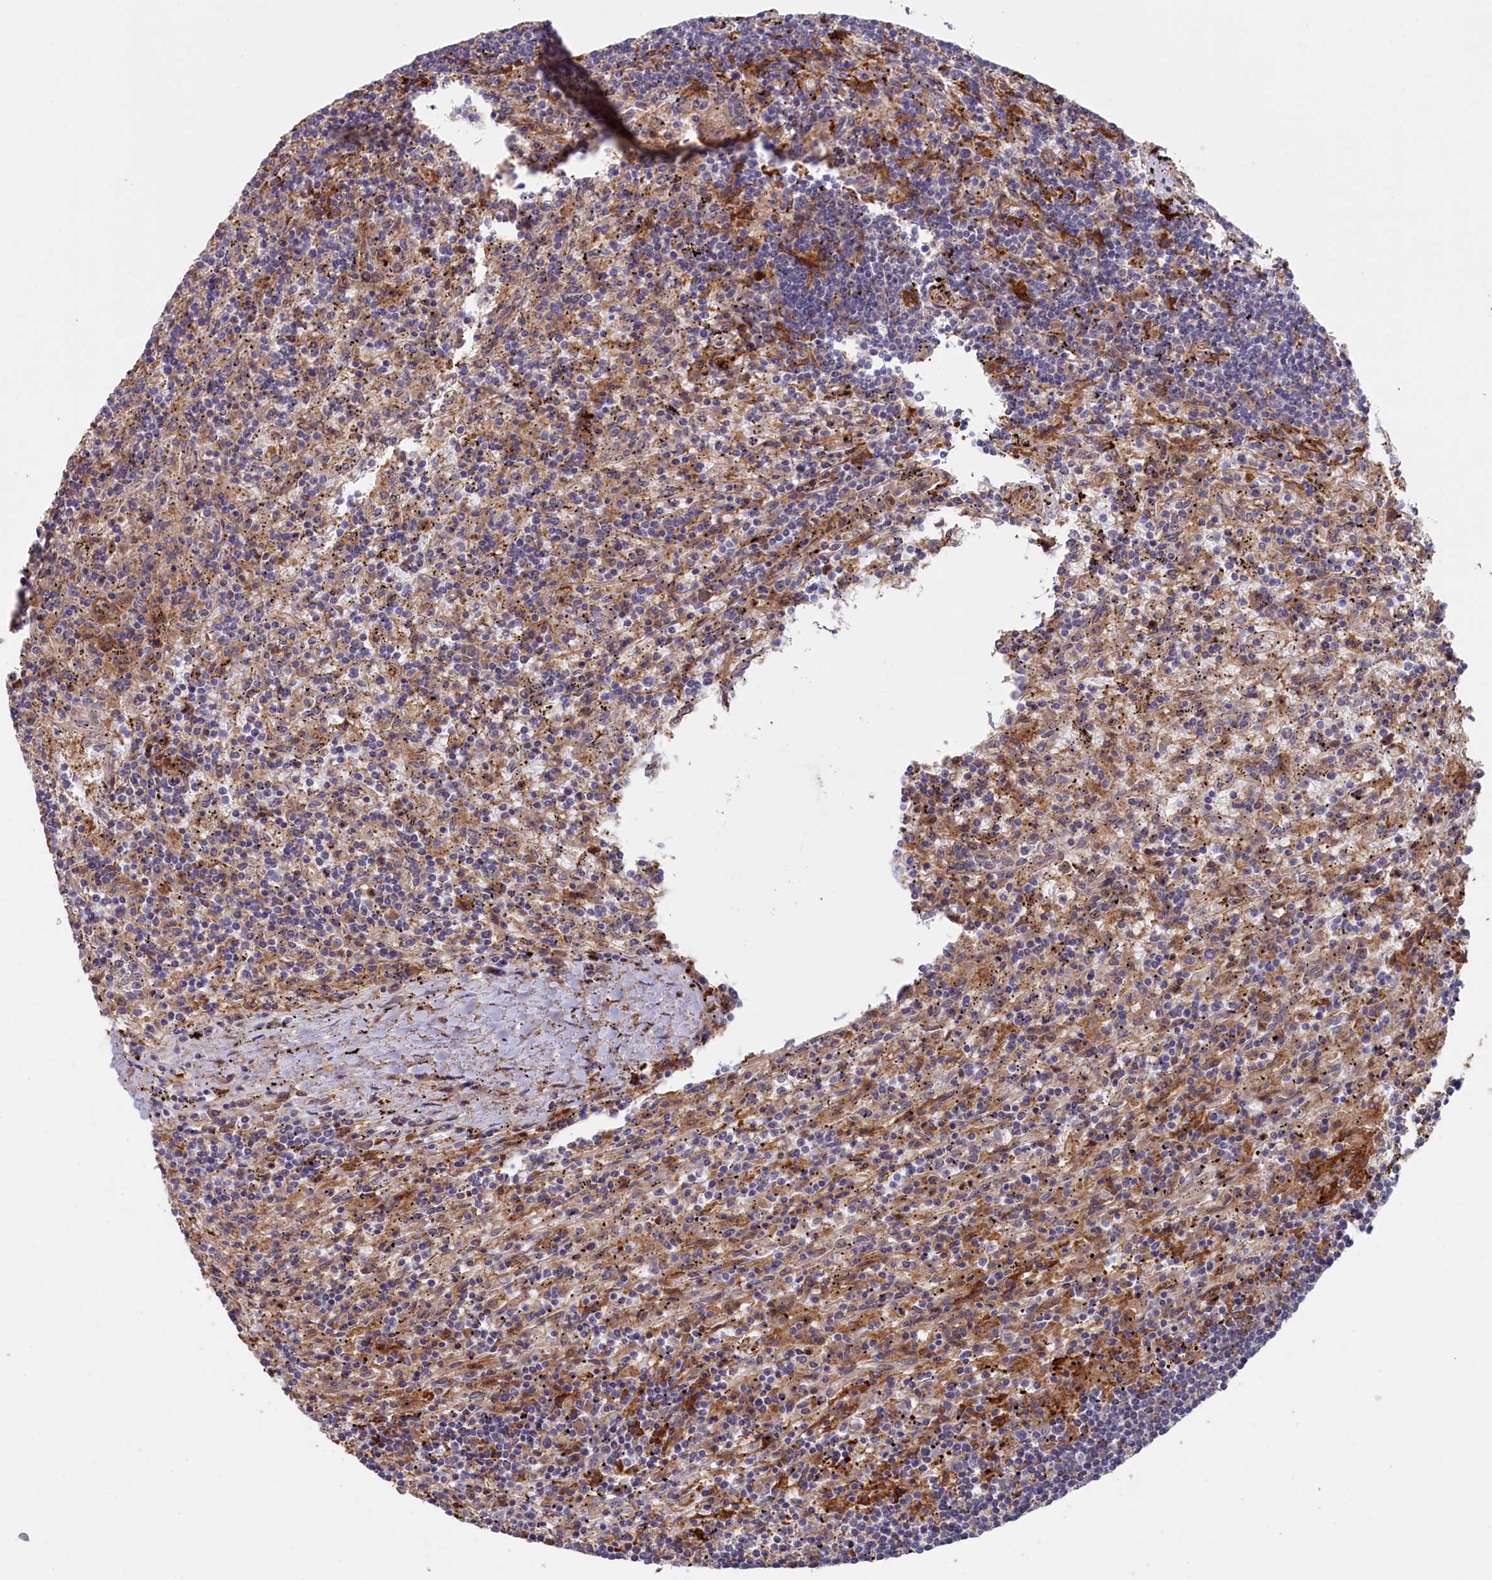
{"staining": {"intensity": "negative", "quantity": "none", "location": "none"}, "tissue": "lymphoma", "cell_type": "Tumor cells", "image_type": "cancer", "snomed": [{"axis": "morphology", "description": "Malignant lymphoma, non-Hodgkin's type, Low grade"}, {"axis": "topography", "description": "Spleen"}], "caption": "High power microscopy image of an immunohistochemistry (IHC) micrograph of lymphoma, revealing no significant staining in tumor cells.", "gene": "FERMT1", "patient": {"sex": "male", "age": 76}}